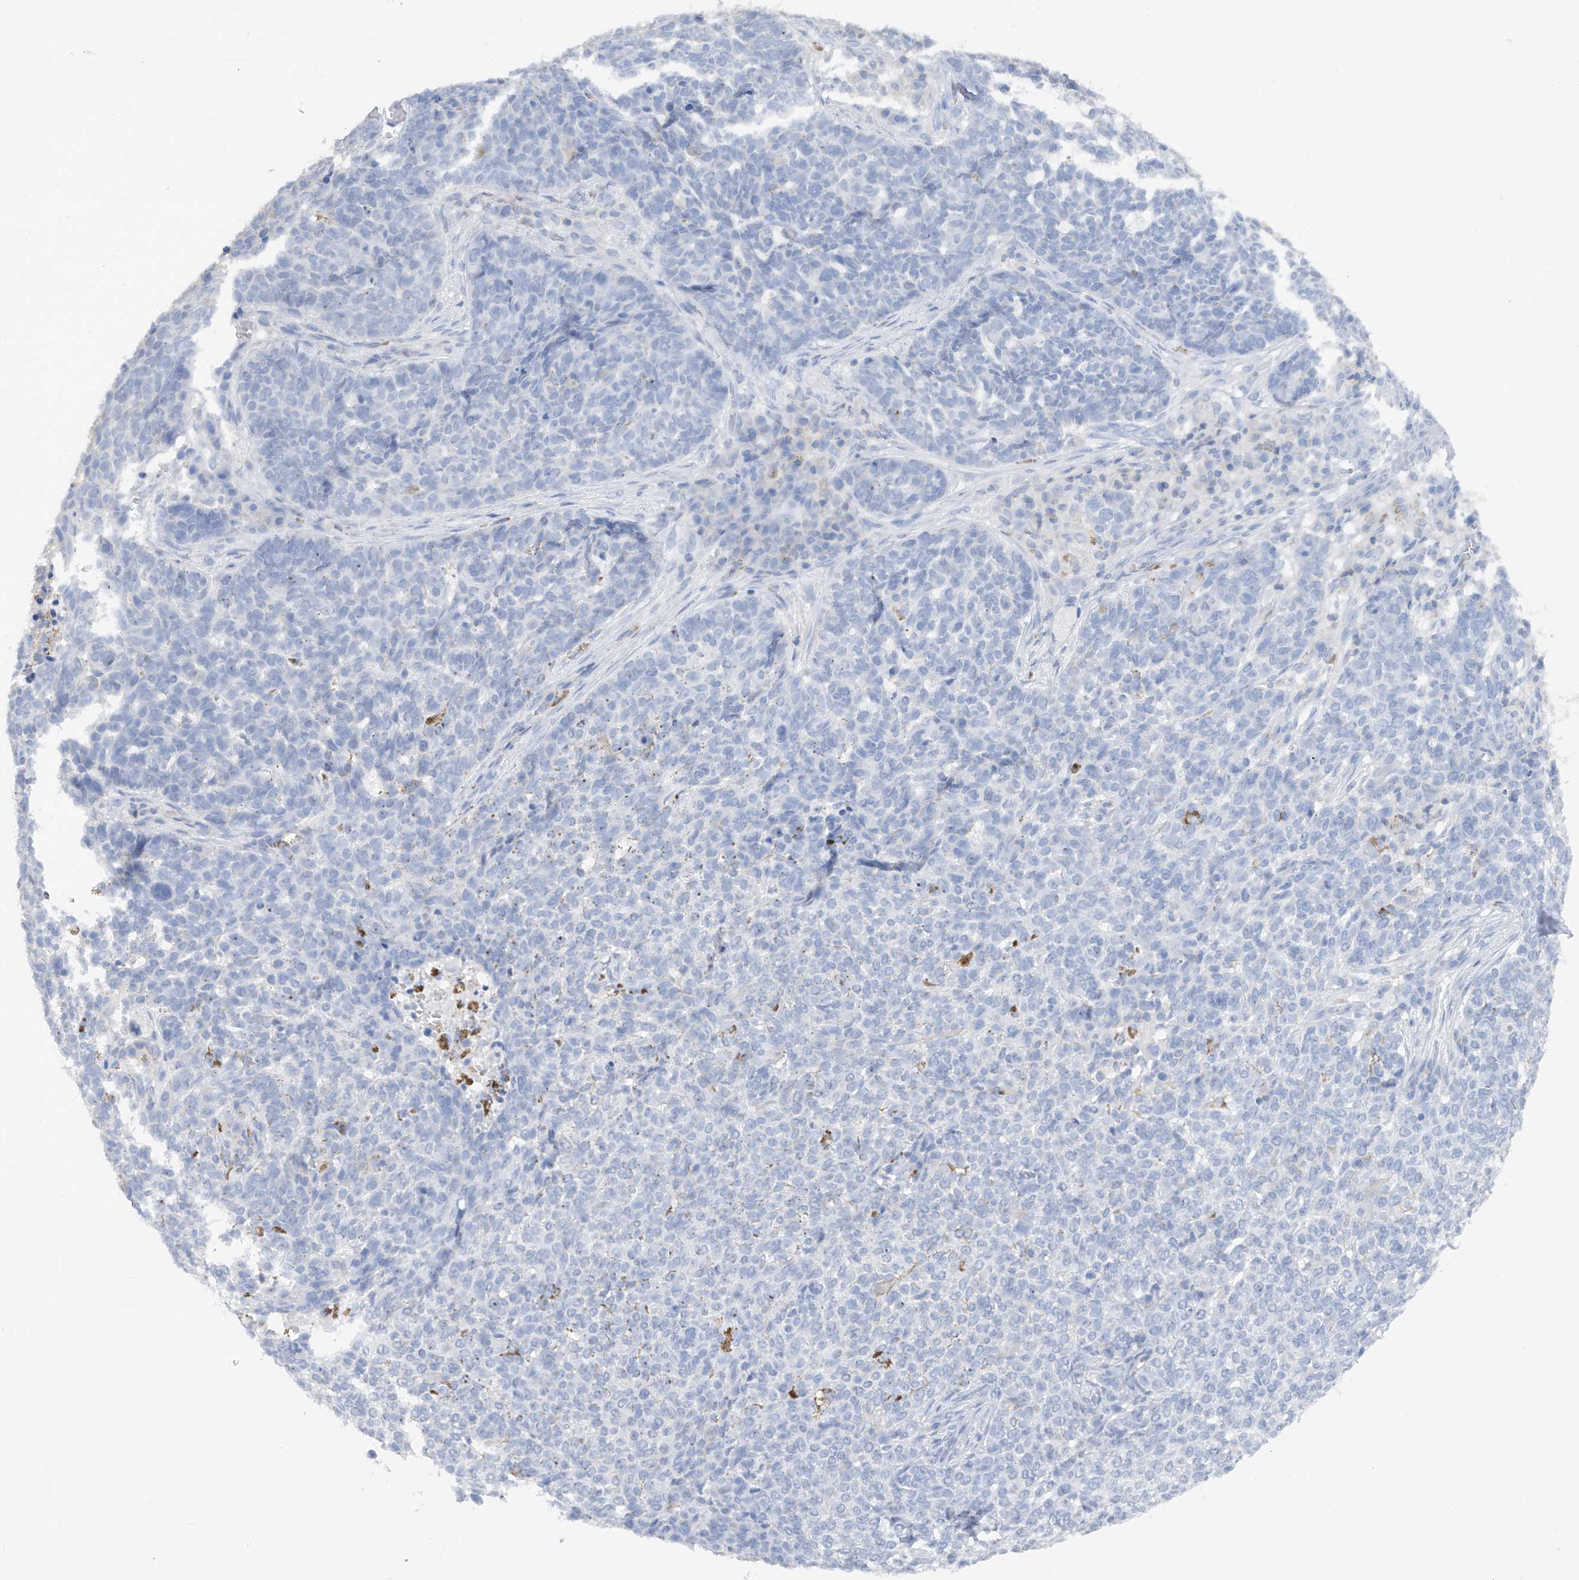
{"staining": {"intensity": "negative", "quantity": "none", "location": "none"}, "tissue": "skin cancer", "cell_type": "Tumor cells", "image_type": "cancer", "snomed": [{"axis": "morphology", "description": "Basal cell carcinoma"}, {"axis": "topography", "description": "Skin"}], "caption": "The immunohistochemistry histopathology image has no significant positivity in tumor cells of basal cell carcinoma (skin) tissue. (Brightfield microscopy of DAB IHC at high magnification).", "gene": "HAS3", "patient": {"sex": "male", "age": 85}}